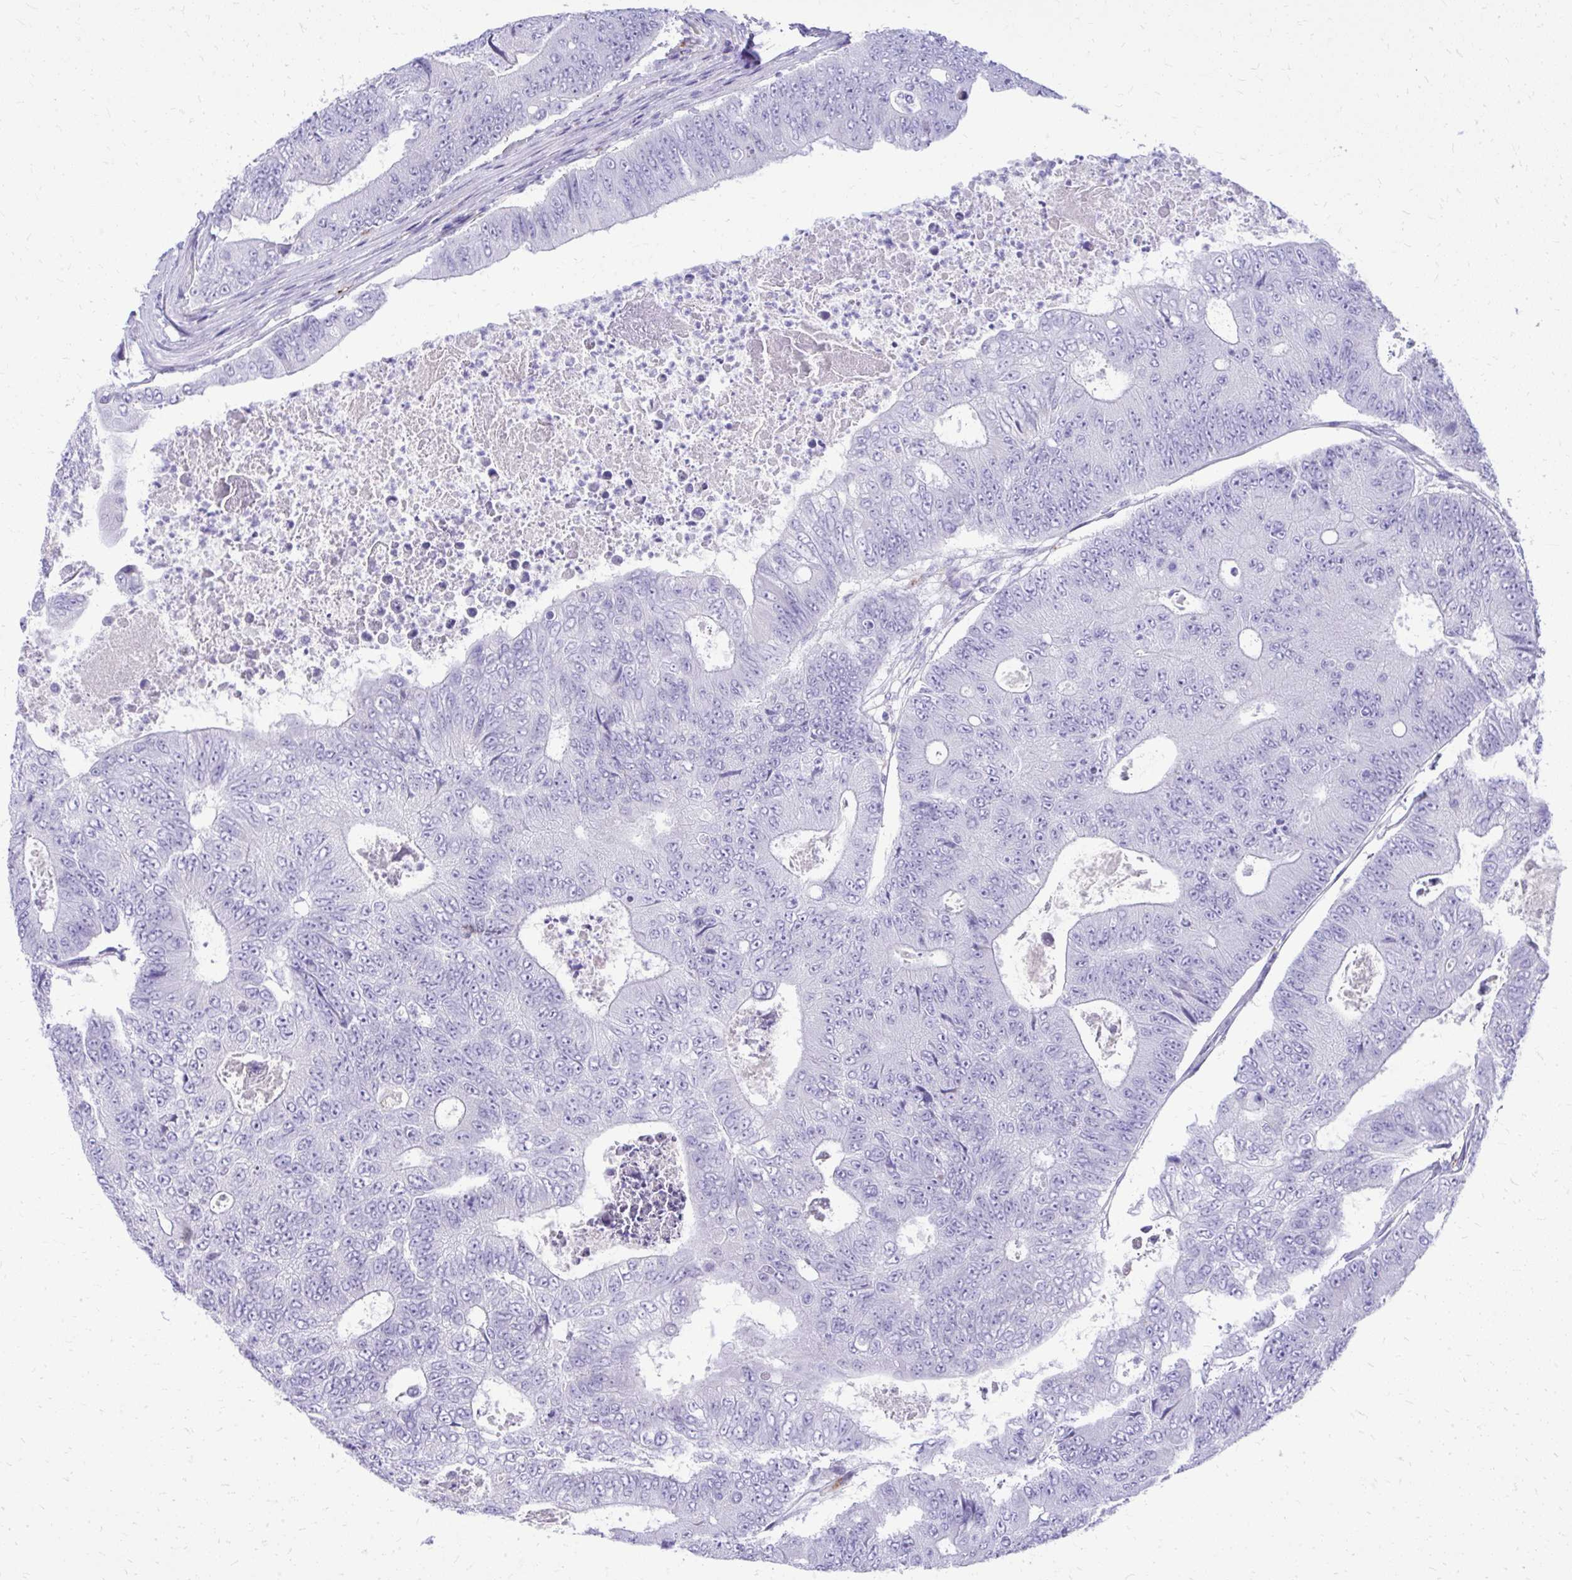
{"staining": {"intensity": "negative", "quantity": "none", "location": "none"}, "tissue": "colorectal cancer", "cell_type": "Tumor cells", "image_type": "cancer", "snomed": [{"axis": "morphology", "description": "Adenocarcinoma, NOS"}, {"axis": "topography", "description": "Colon"}], "caption": "An immunohistochemistry image of colorectal adenocarcinoma is shown. There is no staining in tumor cells of colorectal adenocarcinoma.", "gene": "BCL6B", "patient": {"sex": "female", "age": 48}}